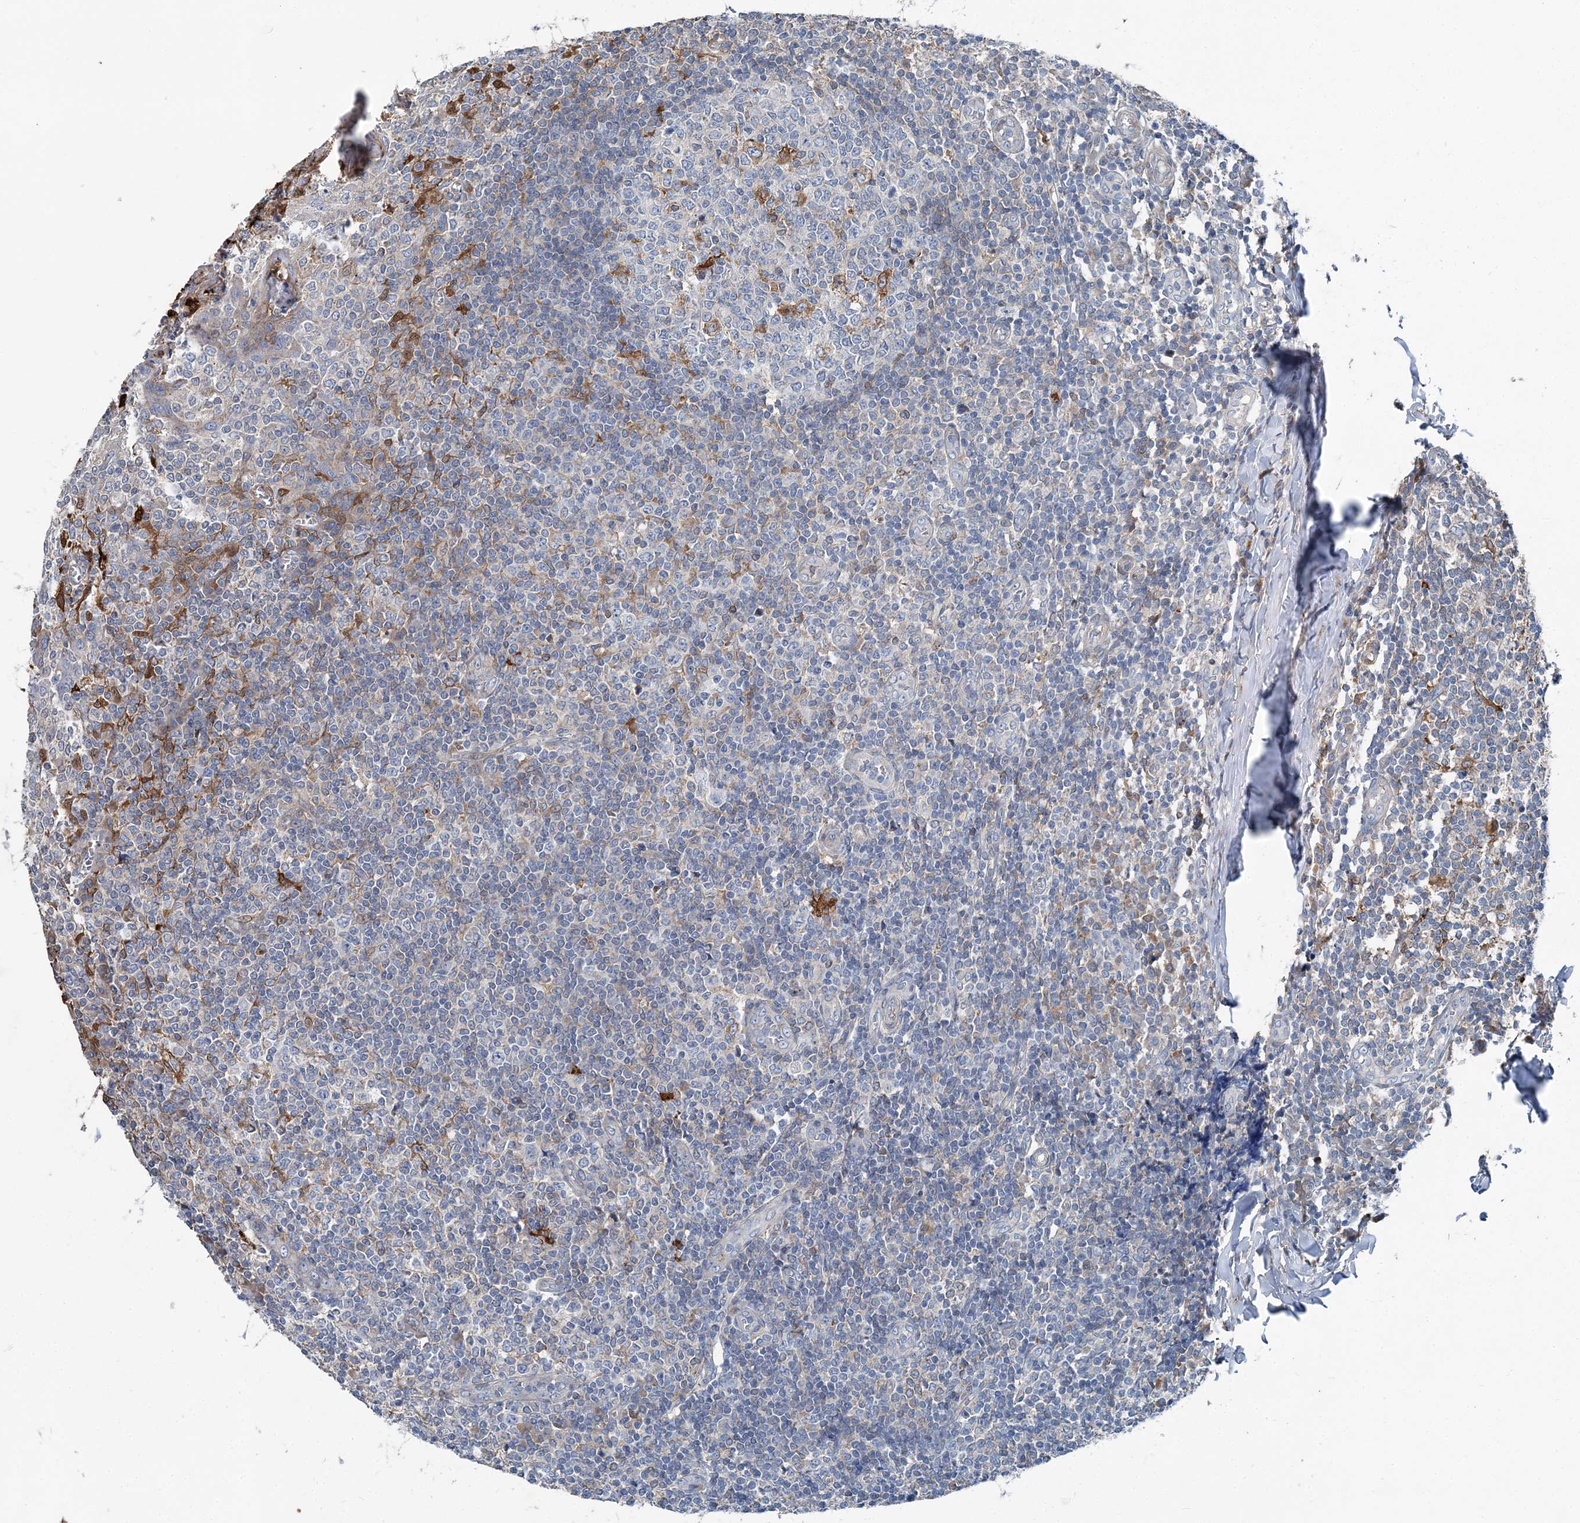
{"staining": {"intensity": "moderate", "quantity": "<25%", "location": "cytoplasmic/membranous"}, "tissue": "tonsil", "cell_type": "Germinal center cells", "image_type": "normal", "snomed": [{"axis": "morphology", "description": "Normal tissue, NOS"}, {"axis": "topography", "description": "Tonsil"}], "caption": "Immunohistochemical staining of unremarkable tonsil exhibits moderate cytoplasmic/membranous protein staining in approximately <25% of germinal center cells. Using DAB (brown) and hematoxylin (blue) stains, captured at high magnification using brightfield microscopy.", "gene": "SPOPL", "patient": {"sex": "female", "age": 19}}